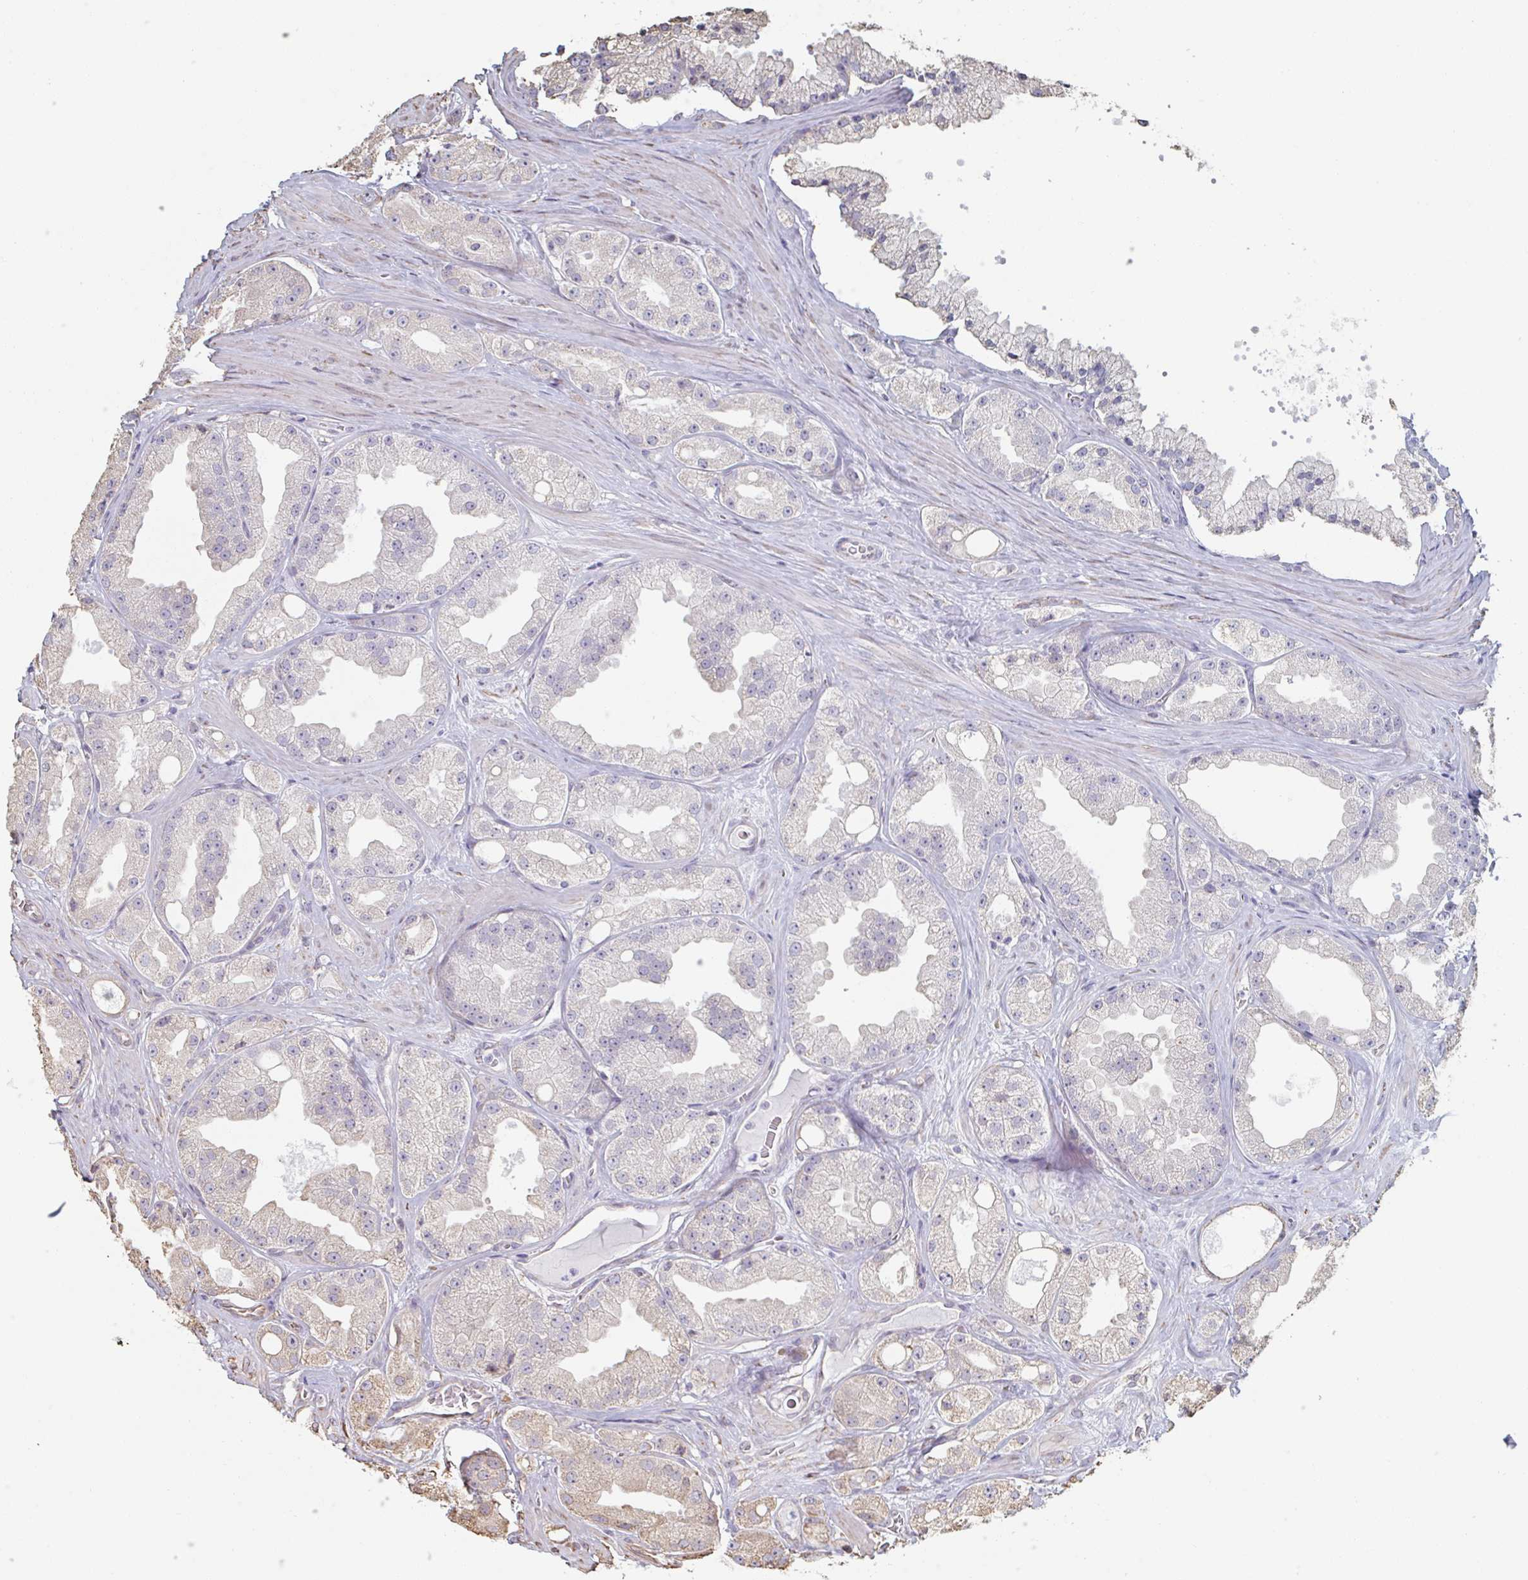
{"staining": {"intensity": "moderate", "quantity": "<25%", "location": "cytoplasmic/membranous"}, "tissue": "prostate cancer", "cell_type": "Tumor cells", "image_type": "cancer", "snomed": [{"axis": "morphology", "description": "Adenocarcinoma, High grade"}, {"axis": "topography", "description": "Prostate"}], "caption": "This is an image of IHC staining of prostate adenocarcinoma (high-grade), which shows moderate staining in the cytoplasmic/membranous of tumor cells.", "gene": "RAB5IF", "patient": {"sex": "male", "age": 66}}